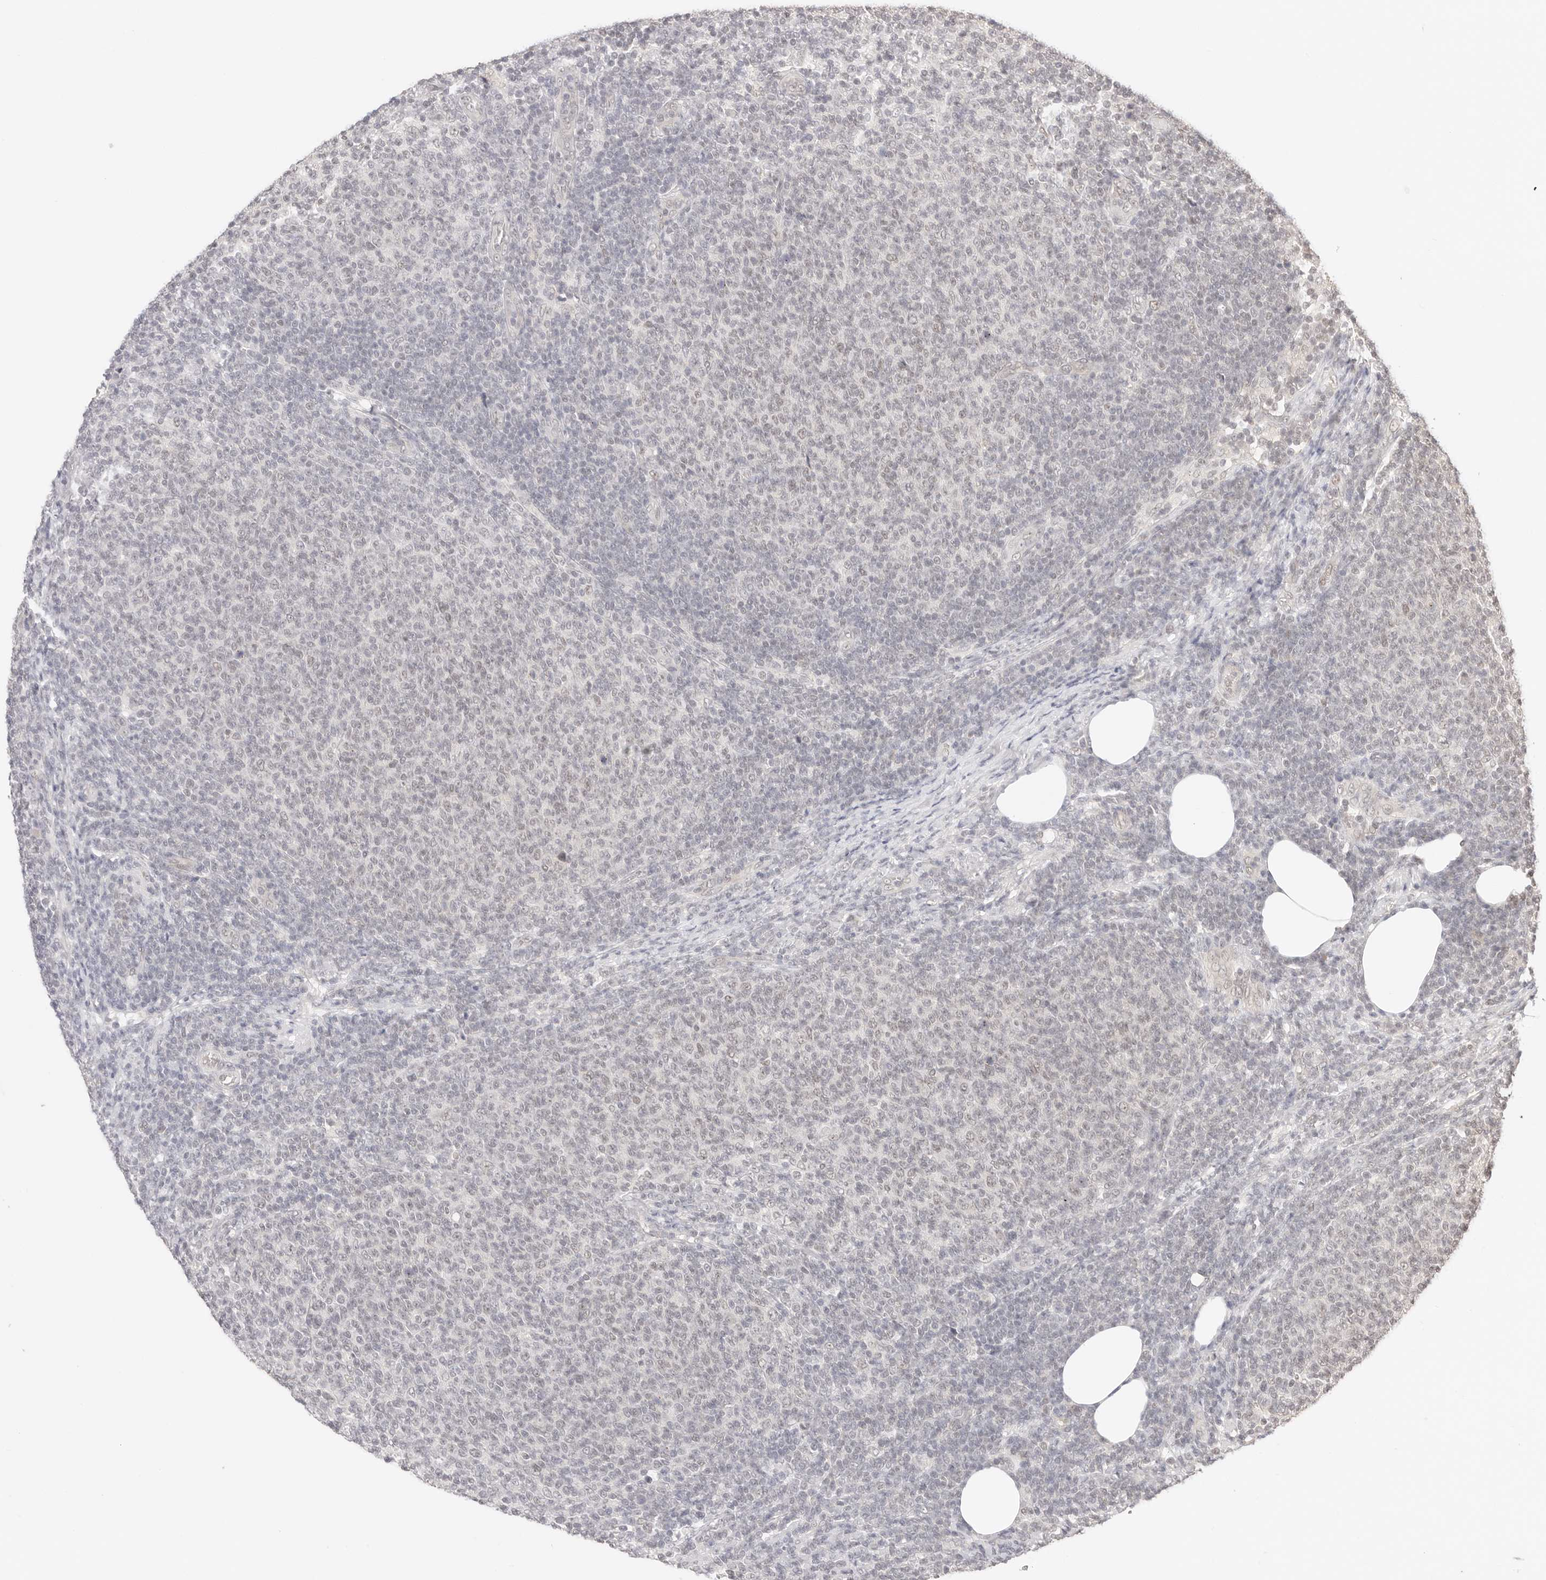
{"staining": {"intensity": "negative", "quantity": "none", "location": "none"}, "tissue": "lymphoma", "cell_type": "Tumor cells", "image_type": "cancer", "snomed": [{"axis": "morphology", "description": "Malignant lymphoma, non-Hodgkin's type, Low grade"}, {"axis": "topography", "description": "Lymph node"}], "caption": "Immunohistochemical staining of lymphoma displays no significant expression in tumor cells.", "gene": "RFC3", "patient": {"sex": "male", "age": 66}}